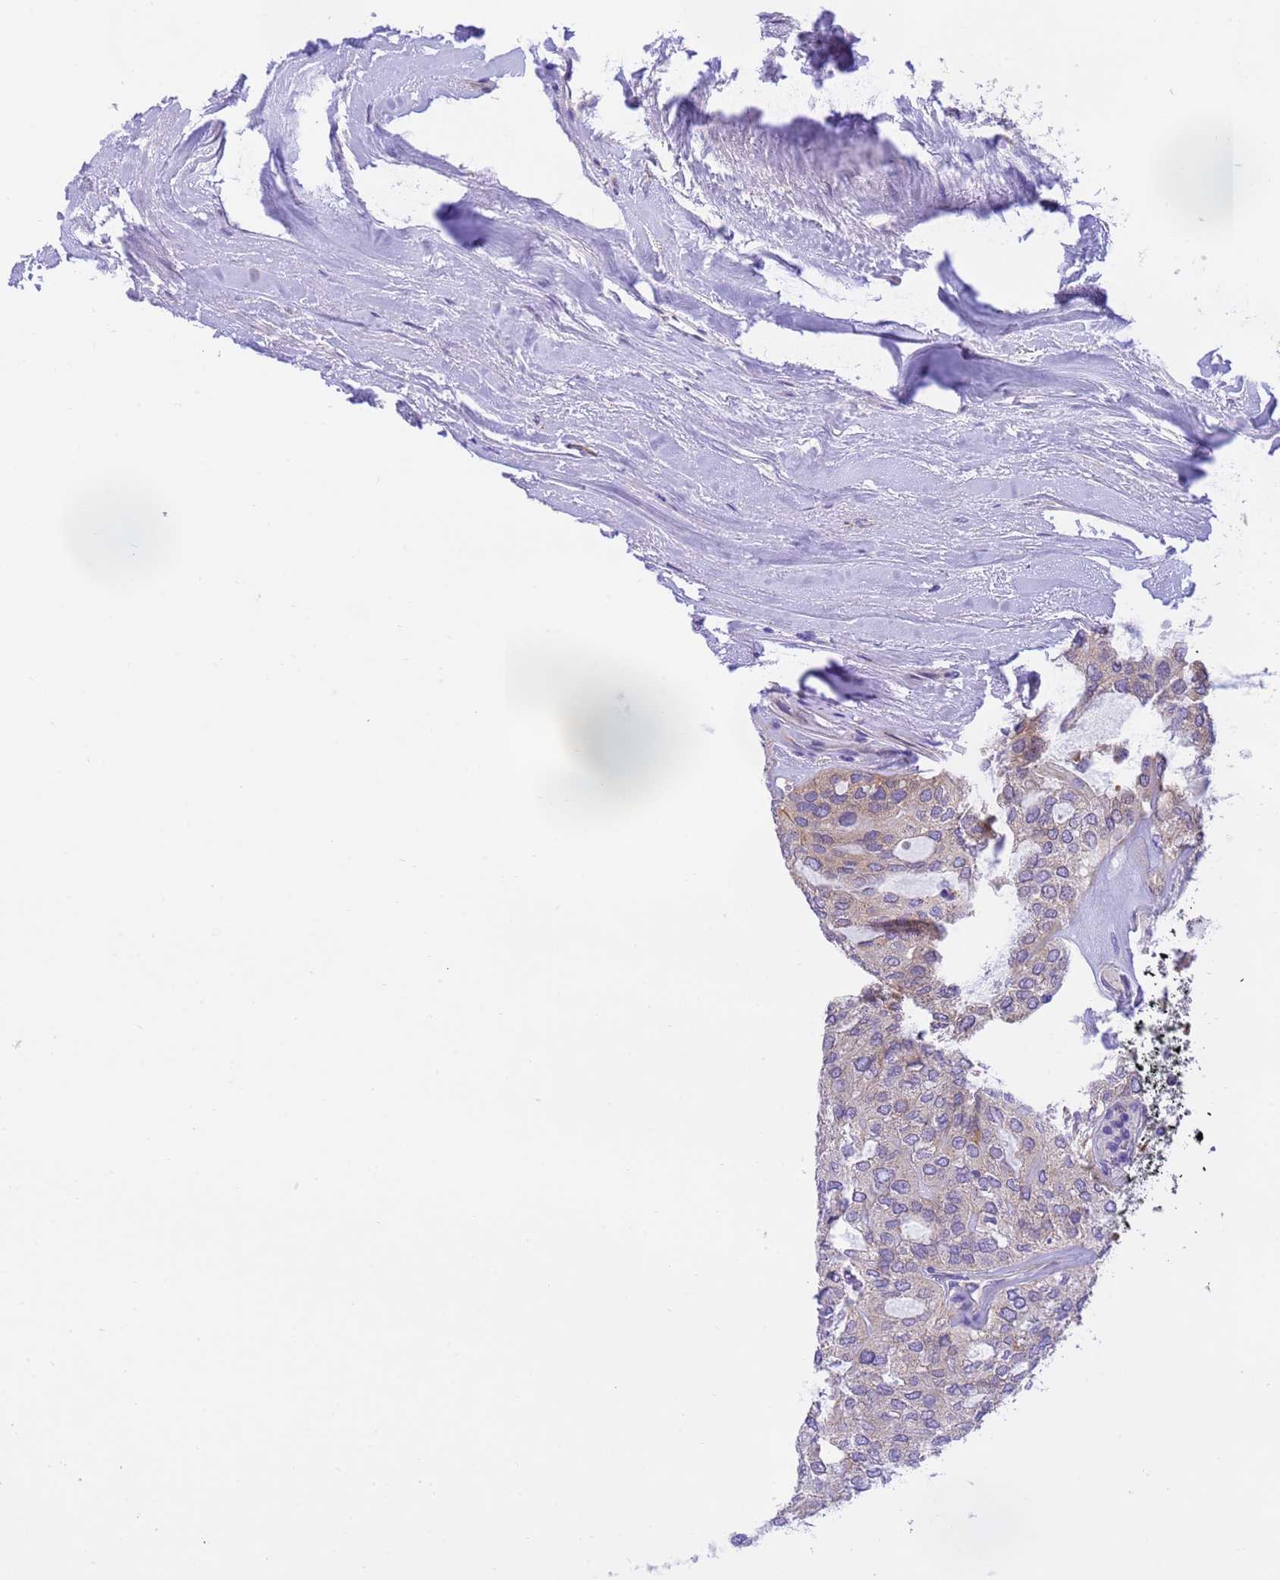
{"staining": {"intensity": "weak", "quantity": "<25%", "location": "cytoplasmic/membranous"}, "tissue": "thyroid cancer", "cell_type": "Tumor cells", "image_type": "cancer", "snomed": [{"axis": "morphology", "description": "Follicular adenoma carcinoma, NOS"}, {"axis": "topography", "description": "Thyroid gland"}], "caption": "Image shows no significant protein expression in tumor cells of follicular adenoma carcinoma (thyroid).", "gene": "RHBDD3", "patient": {"sex": "male", "age": 75}}